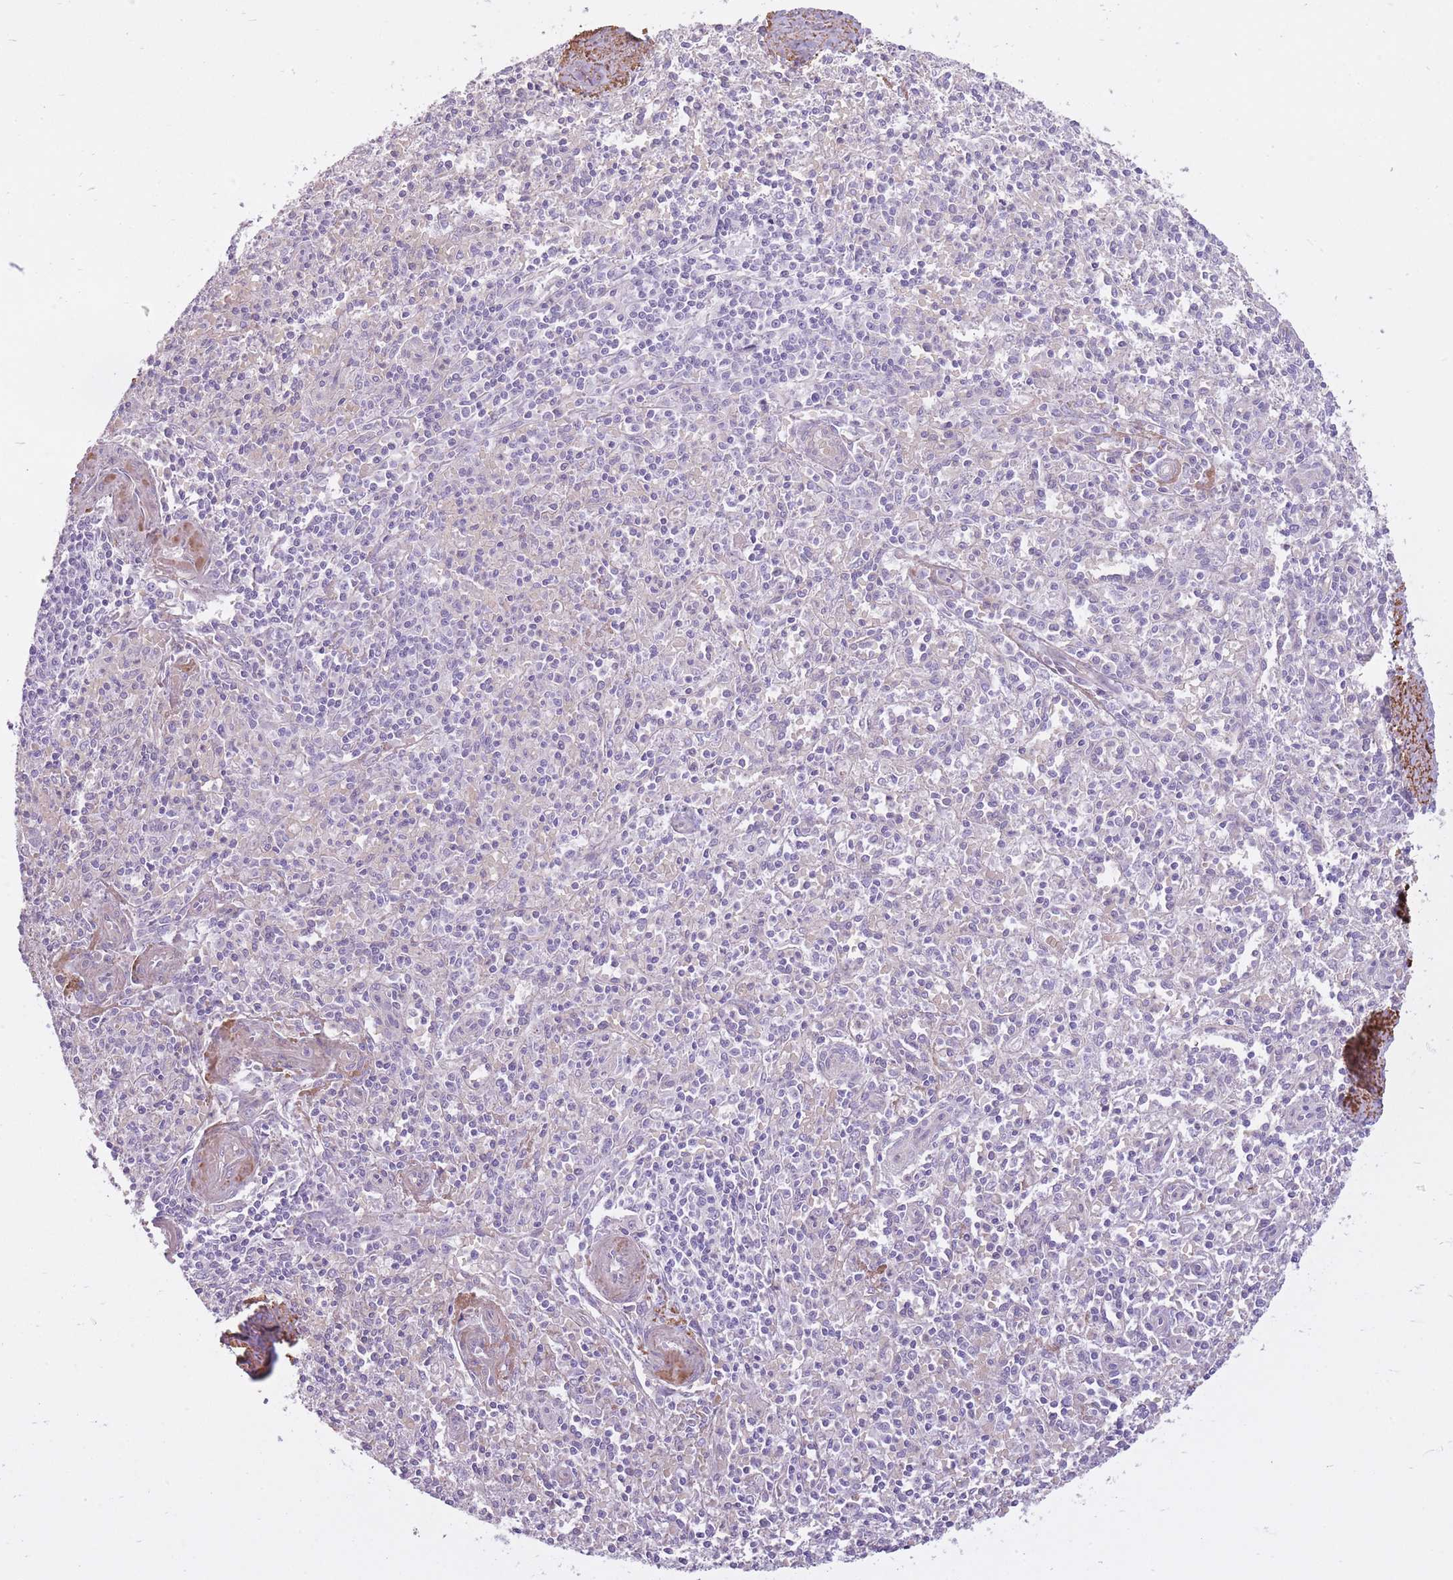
{"staining": {"intensity": "negative", "quantity": "none", "location": "none"}, "tissue": "spleen", "cell_type": "Cells in red pulp", "image_type": "normal", "snomed": [{"axis": "morphology", "description": "Normal tissue, NOS"}, {"axis": "topography", "description": "Spleen"}], "caption": "Immunohistochemistry of benign human spleen displays no staining in cells in red pulp.", "gene": "REV1", "patient": {"sex": "female", "age": 70}}